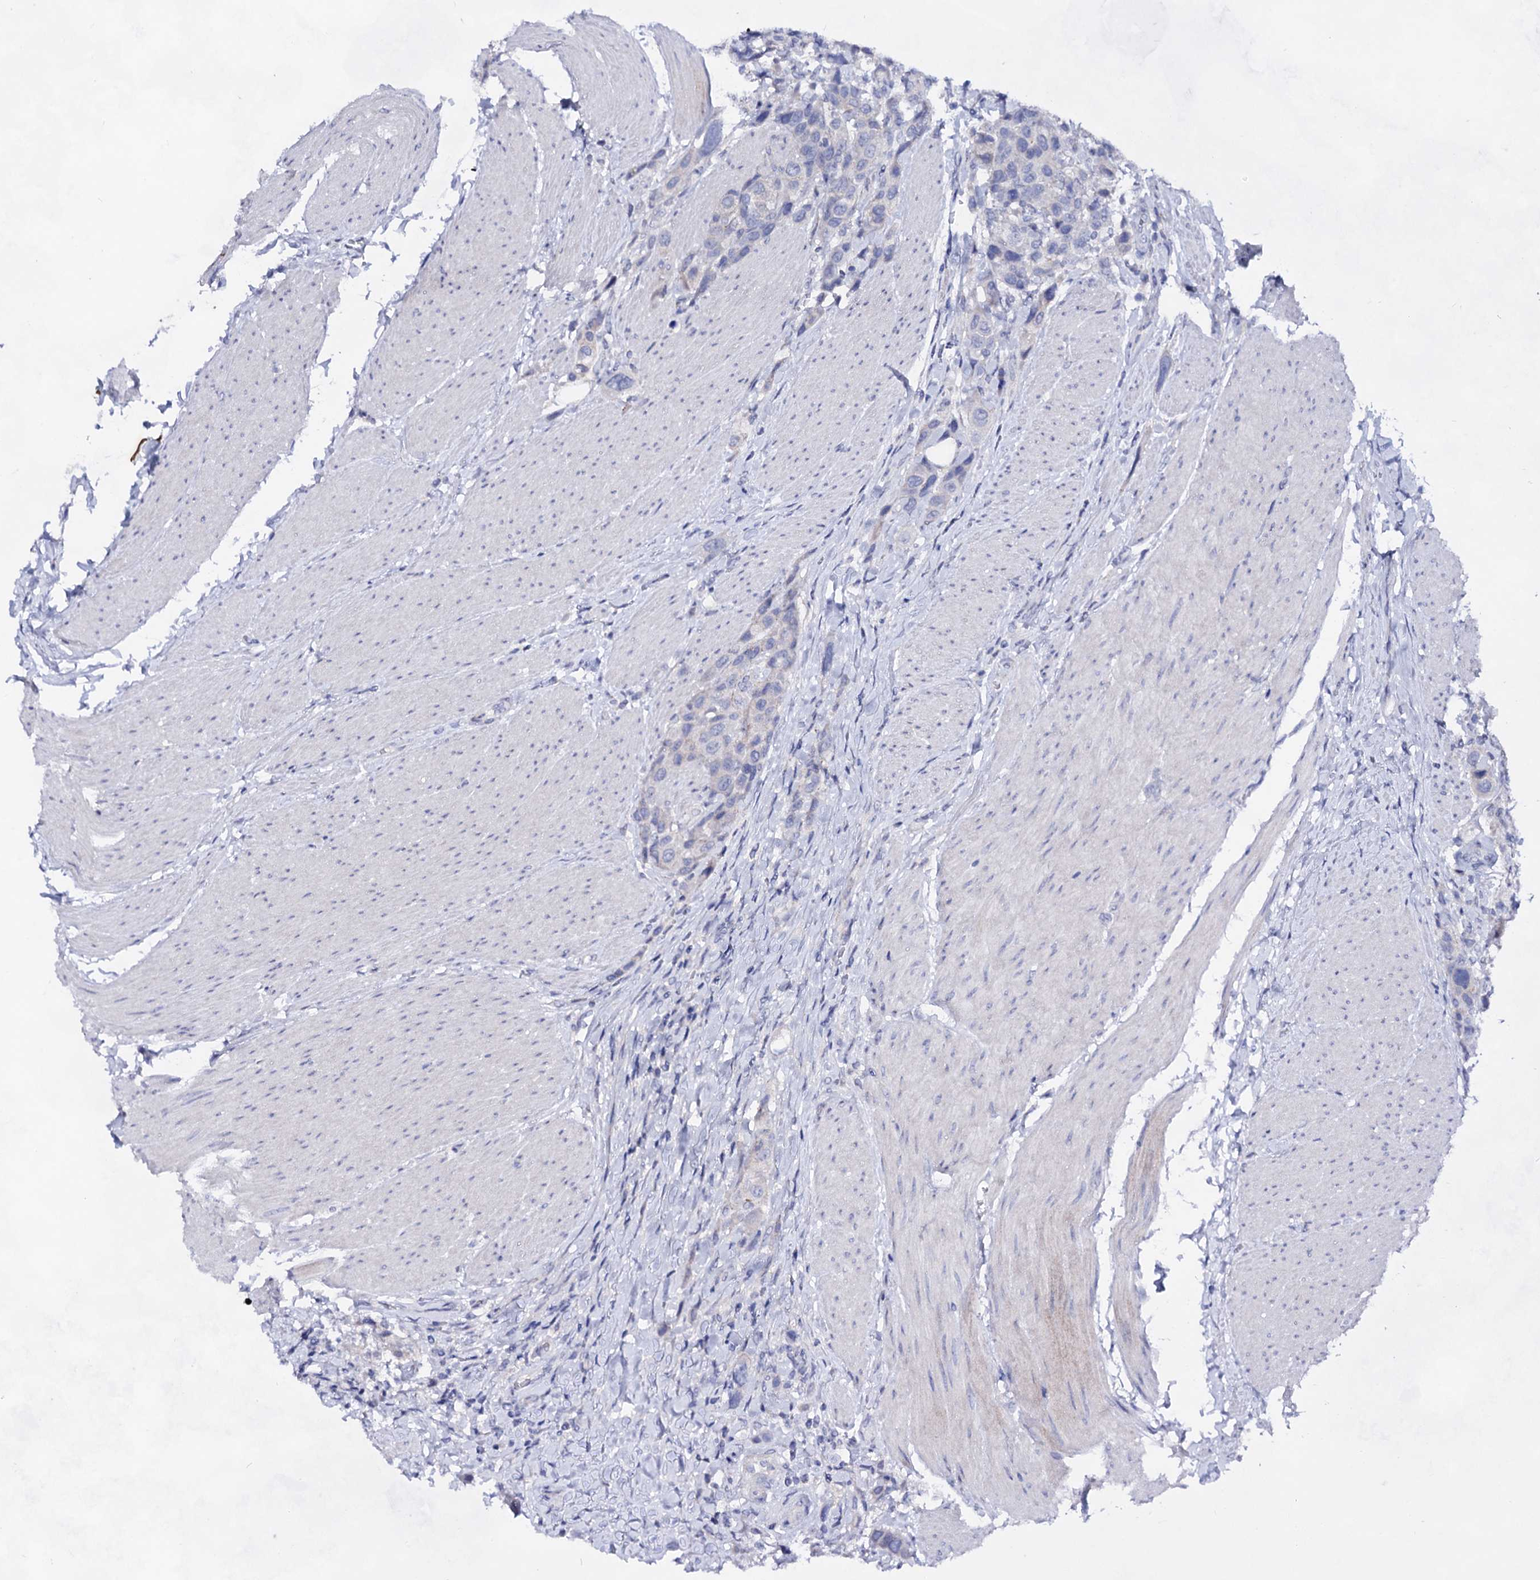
{"staining": {"intensity": "negative", "quantity": "none", "location": "none"}, "tissue": "urothelial cancer", "cell_type": "Tumor cells", "image_type": "cancer", "snomed": [{"axis": "morphology", "description": "Urothelial carcinoma, High grade"}, {"axis": "topography", "description": "Urinary bladder"}], "caption": "DAB immunohistochemical staining of human urothelial carcinoma (high-grade) exhibits no significant positivity in tumor cells.", "gene": "PLIN1", "patient": {"sex": "male", "age": 50}}